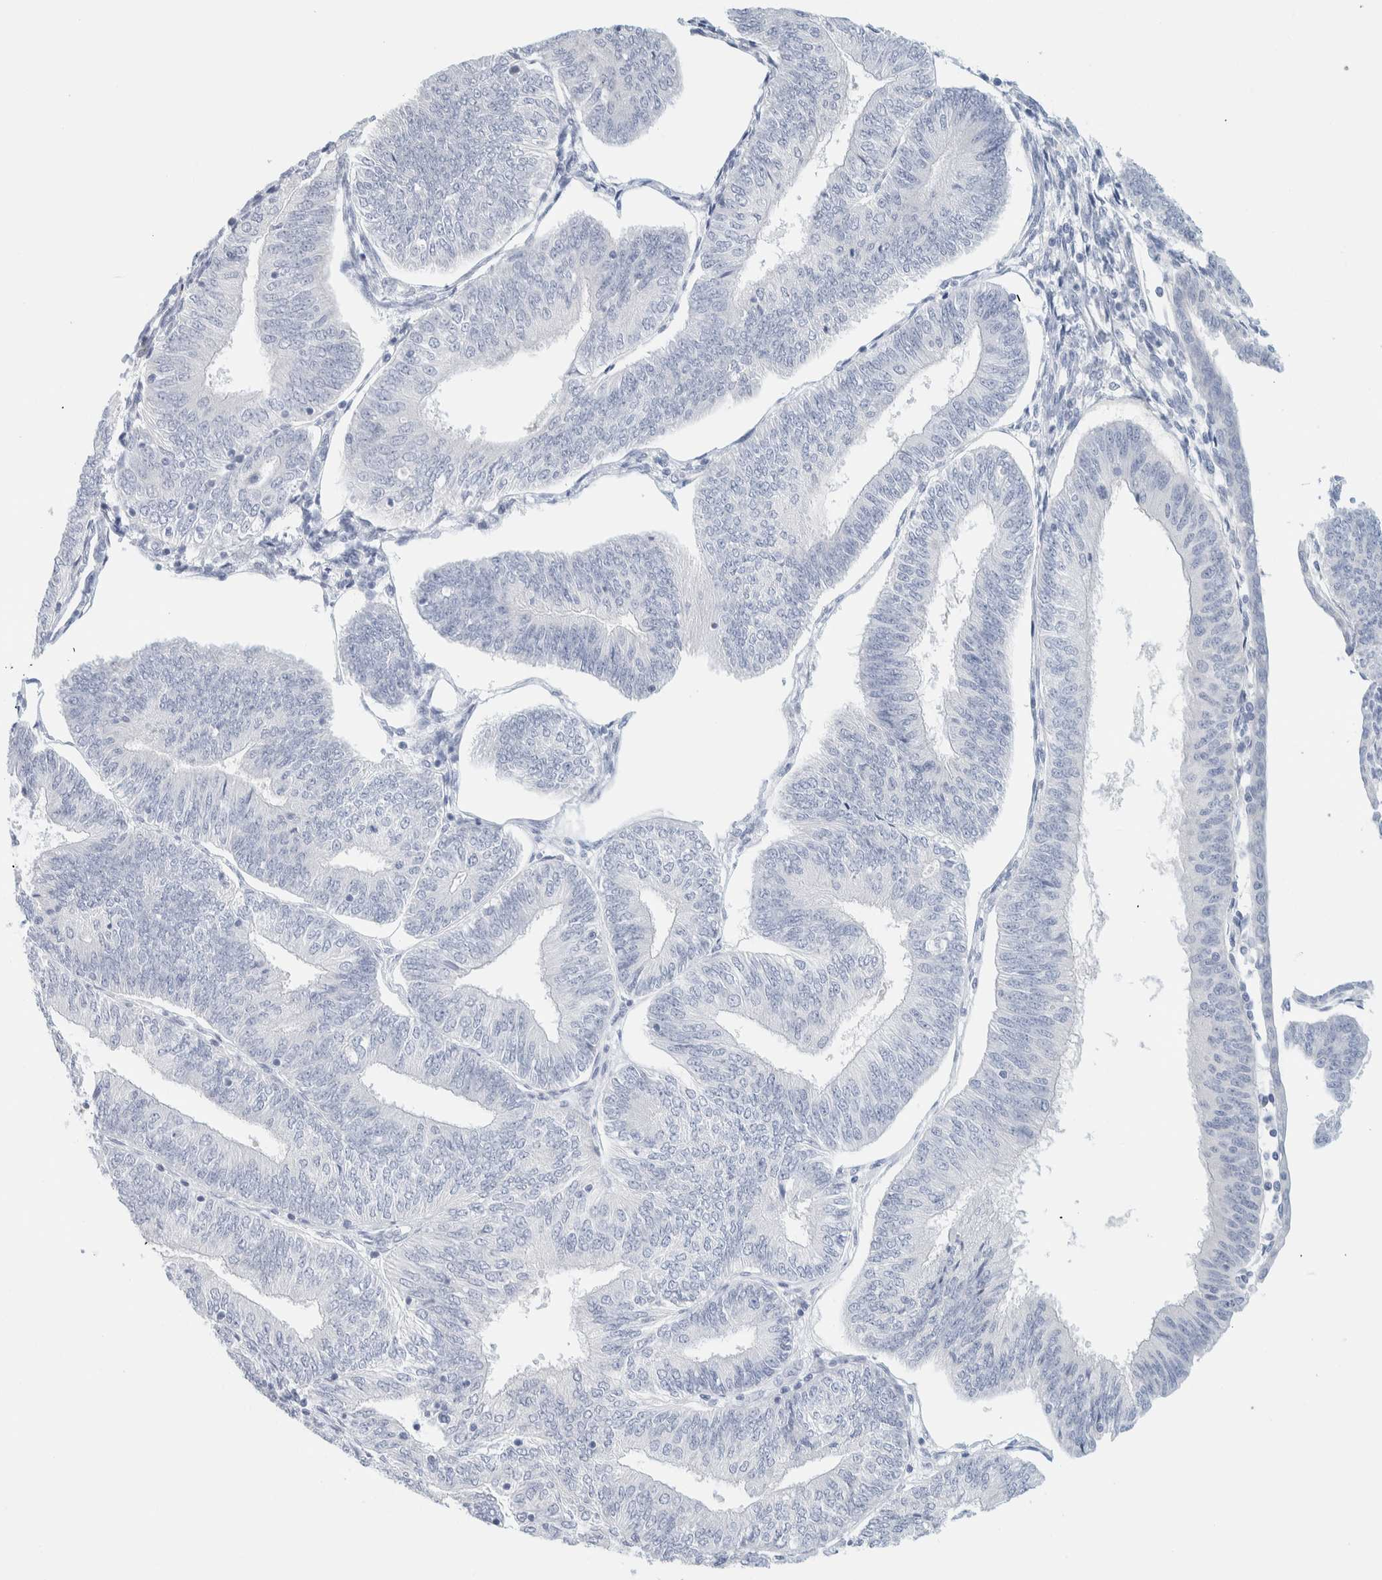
{"staining": {"intensity": "negative", "quantity": "none", "location": "none"}, "tissue": "endometrial cancer", "cell_type": "Tumor cells", "image_type": "cancer", "snomed": [{"axis": "morphology", "description": "Adenocarcinoma, NOS"}, {"axis": "topography", "description": "Endometrium"}], "caption": "This is an immunohistochemistry image of human adenocarcinoma (endometrial). There is no expression in tumor cells.", "gene": "AFMID", "patient": {"sex": "female", "age": 58}}